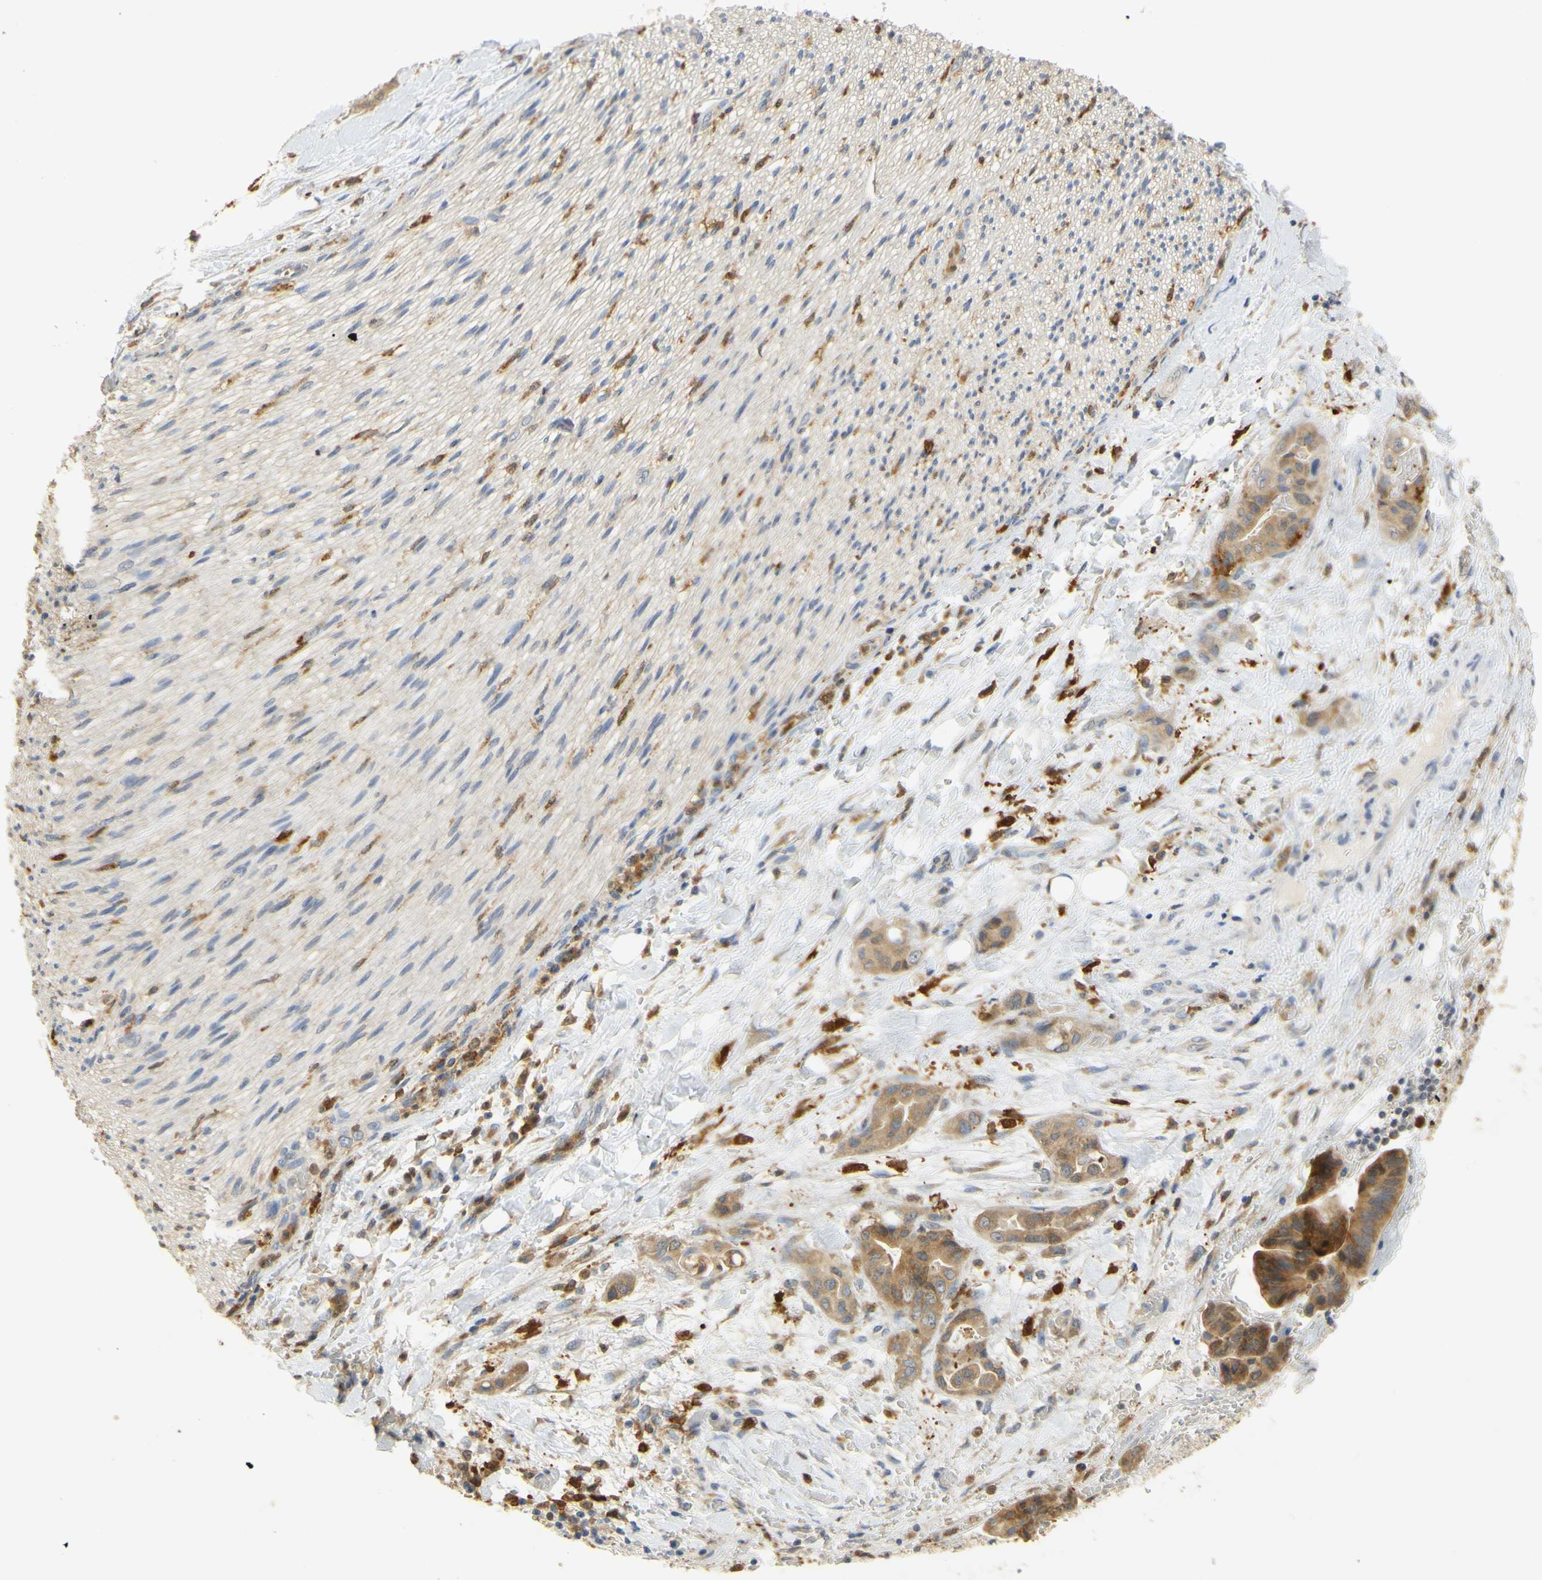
{"staining": {"intensity": "moderate", "quantity": ">75%", "location": "cytoplasmic/membranous"}, "tissue": "liver cancer", "cell_type": "Tumor cells", "image_type": "cancer", "snomed": [{"axis": "morphology", "description": "Cholangiocarcinoma"}, {"axis": "topography", "description": "Liver"}], "caption": "Immunohistochemistry (IHC) image of liver cholangiocarcinoma stained for a protein (brown), which reveals medium levels of moderate cytoplasmic/membranous staining in about >75% of tumor cells.", "gene": "PAK1", "patient": {"sex": "female", "age": 61}}